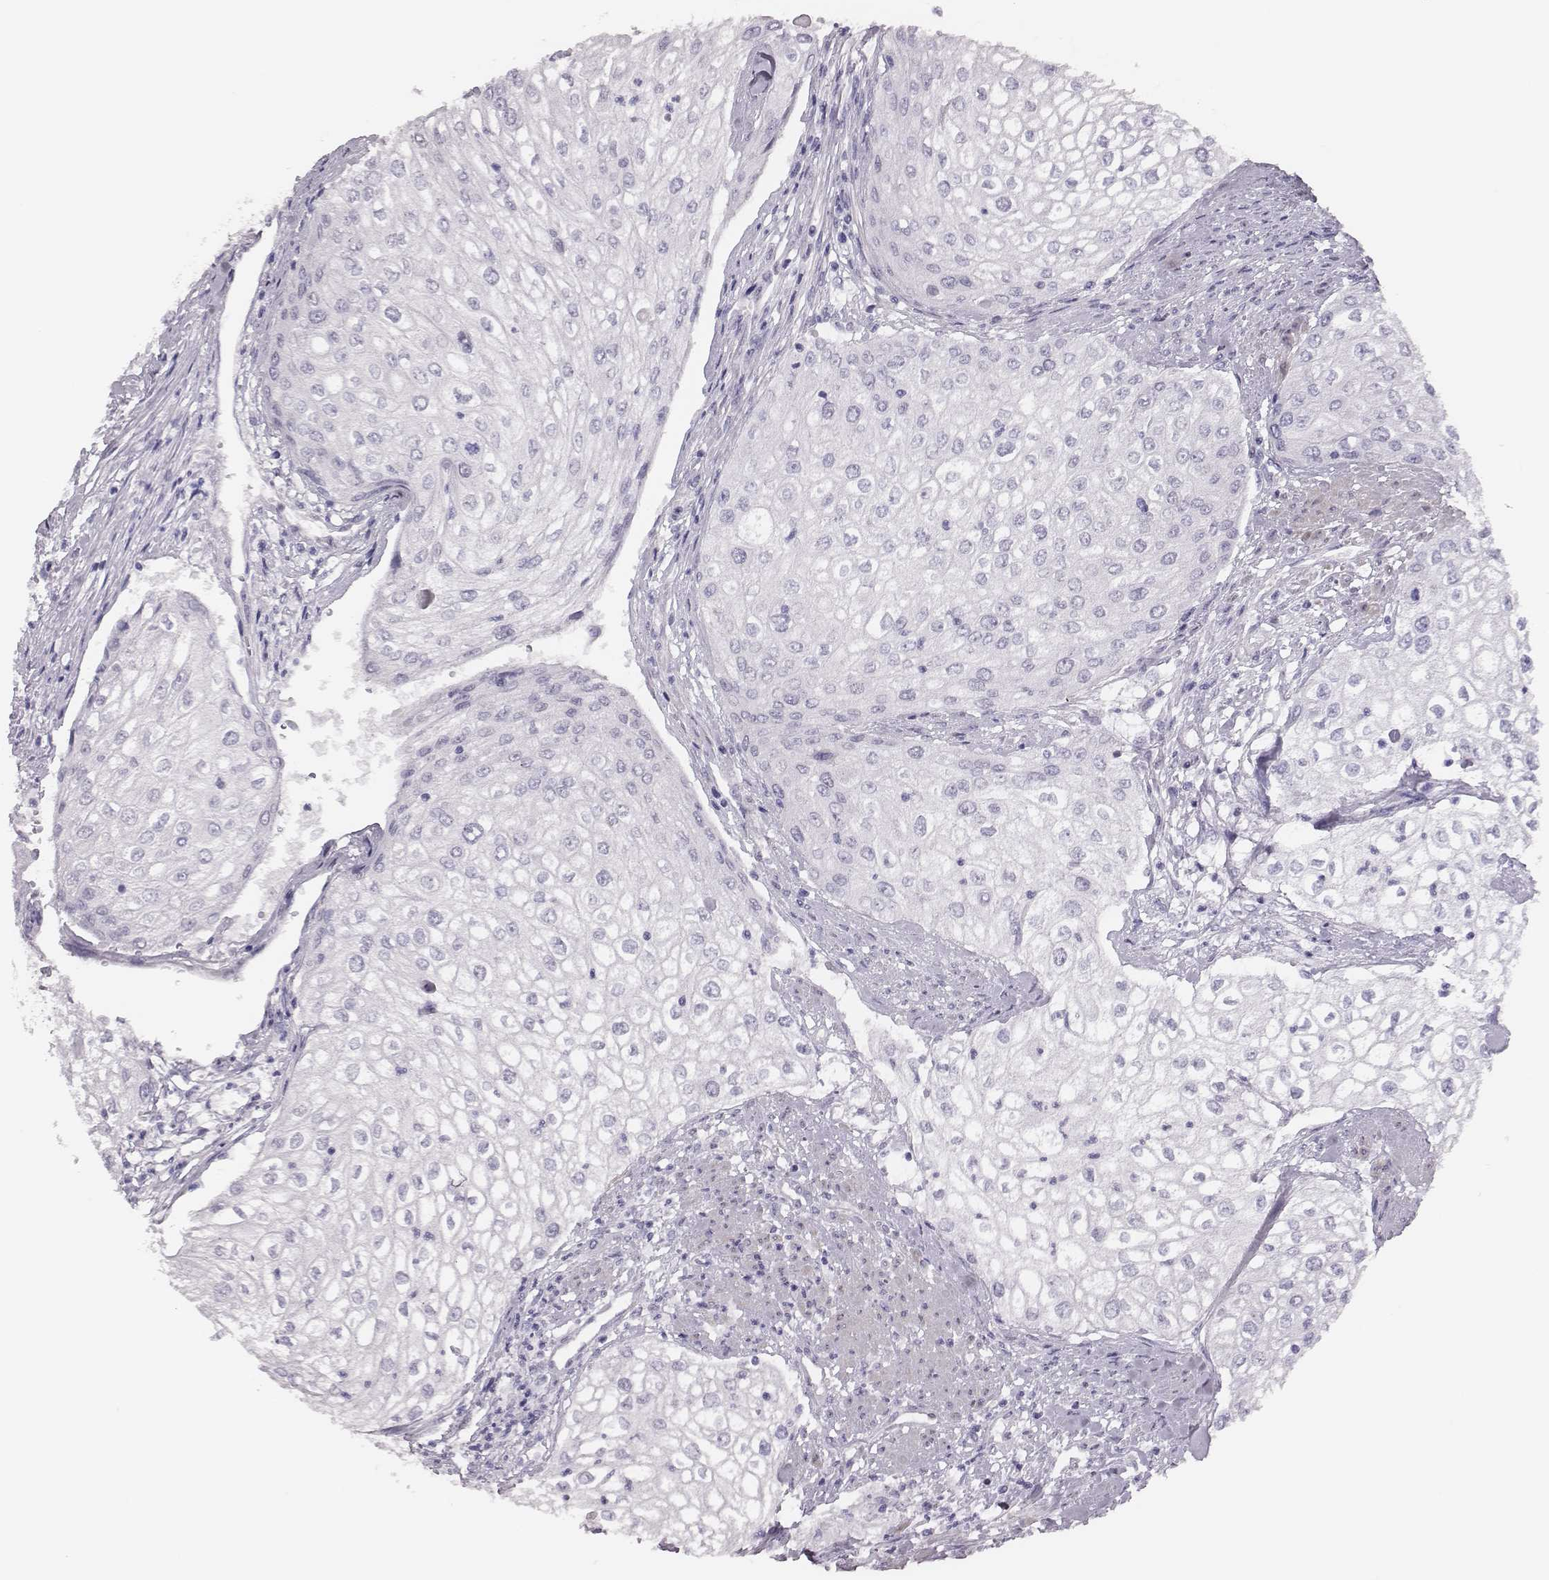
{"staining": {"intensity": "negative", "quantity": "none", "location": "none"}, "tissue": "urothelial cancer", "cell_type": "Tumor cells", "image_type": "cancer", "snomed": [{"axis": "morphology", "description": "Urothelial carcinoma, High grade"}, {"axis": "topography", "description": "Urinary bladder"}], "caption": "Urothelial carcinoma (high-grade) was stained to show a protein in brown. There is no significant positivity in tumor cells.", "gene": "SCML2", "patient": {"sex": "male", "age": 62}}